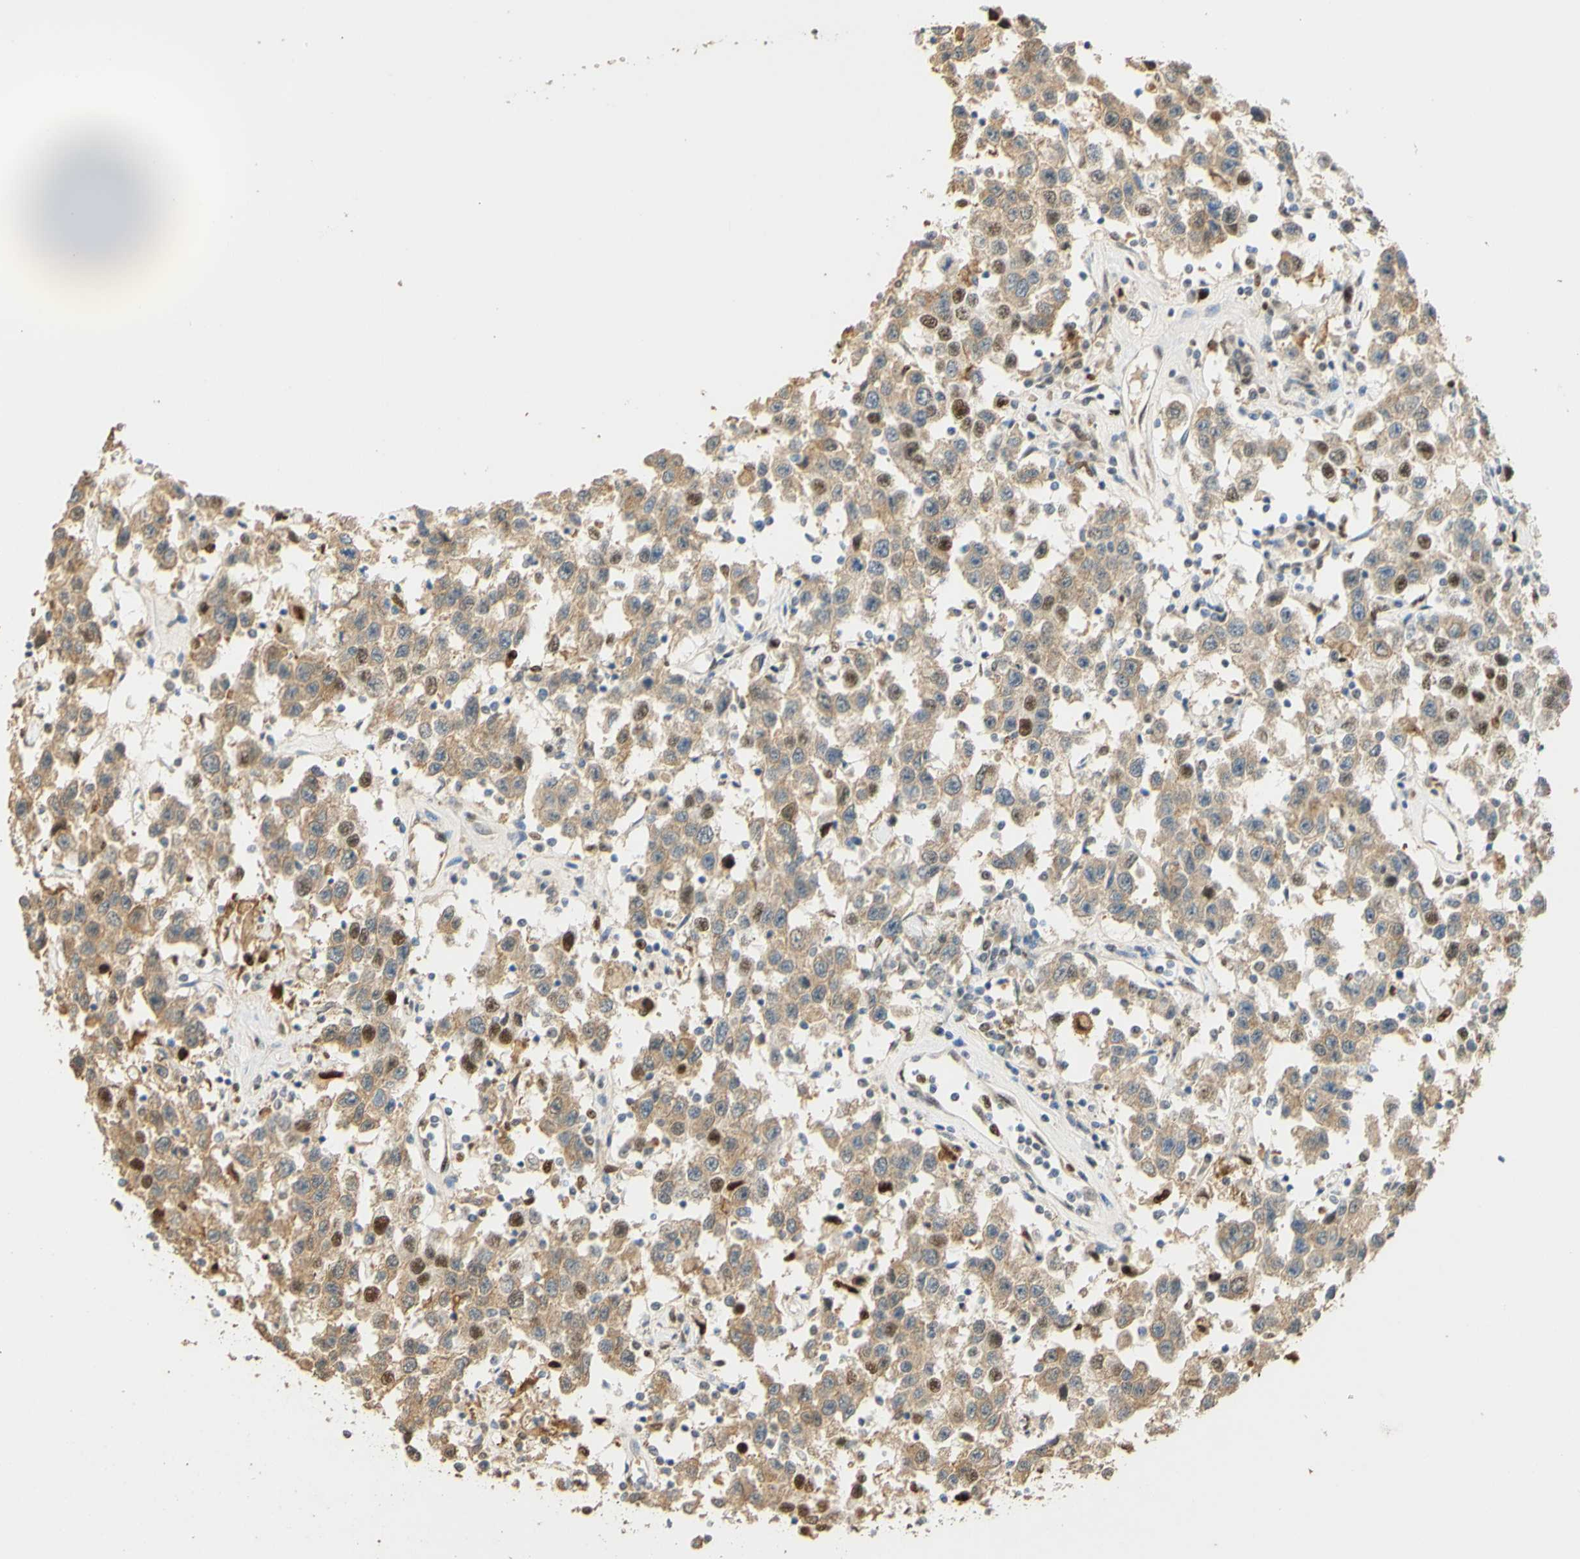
{"staining": {"intensity": "weak", "quantity": "25%-75%", "location": "cytoplasmic/membranous,nuclear"}, "tissue": "testis cancer", "cell_type": "Tumor cells", "image_type": "cancer", "snomed": [{"axis": "morphology", "description": "Seminoma, NOS"}, {"axis": "topography", "description": "Testis"}], "caption": "A brown stain highlights weak cytoplasmic/membranous and nuclear staining of a protein in testis seminoma tumor cells.", "gene": "MAP3K4", "patient": {"sex": "male", "age": 41}}